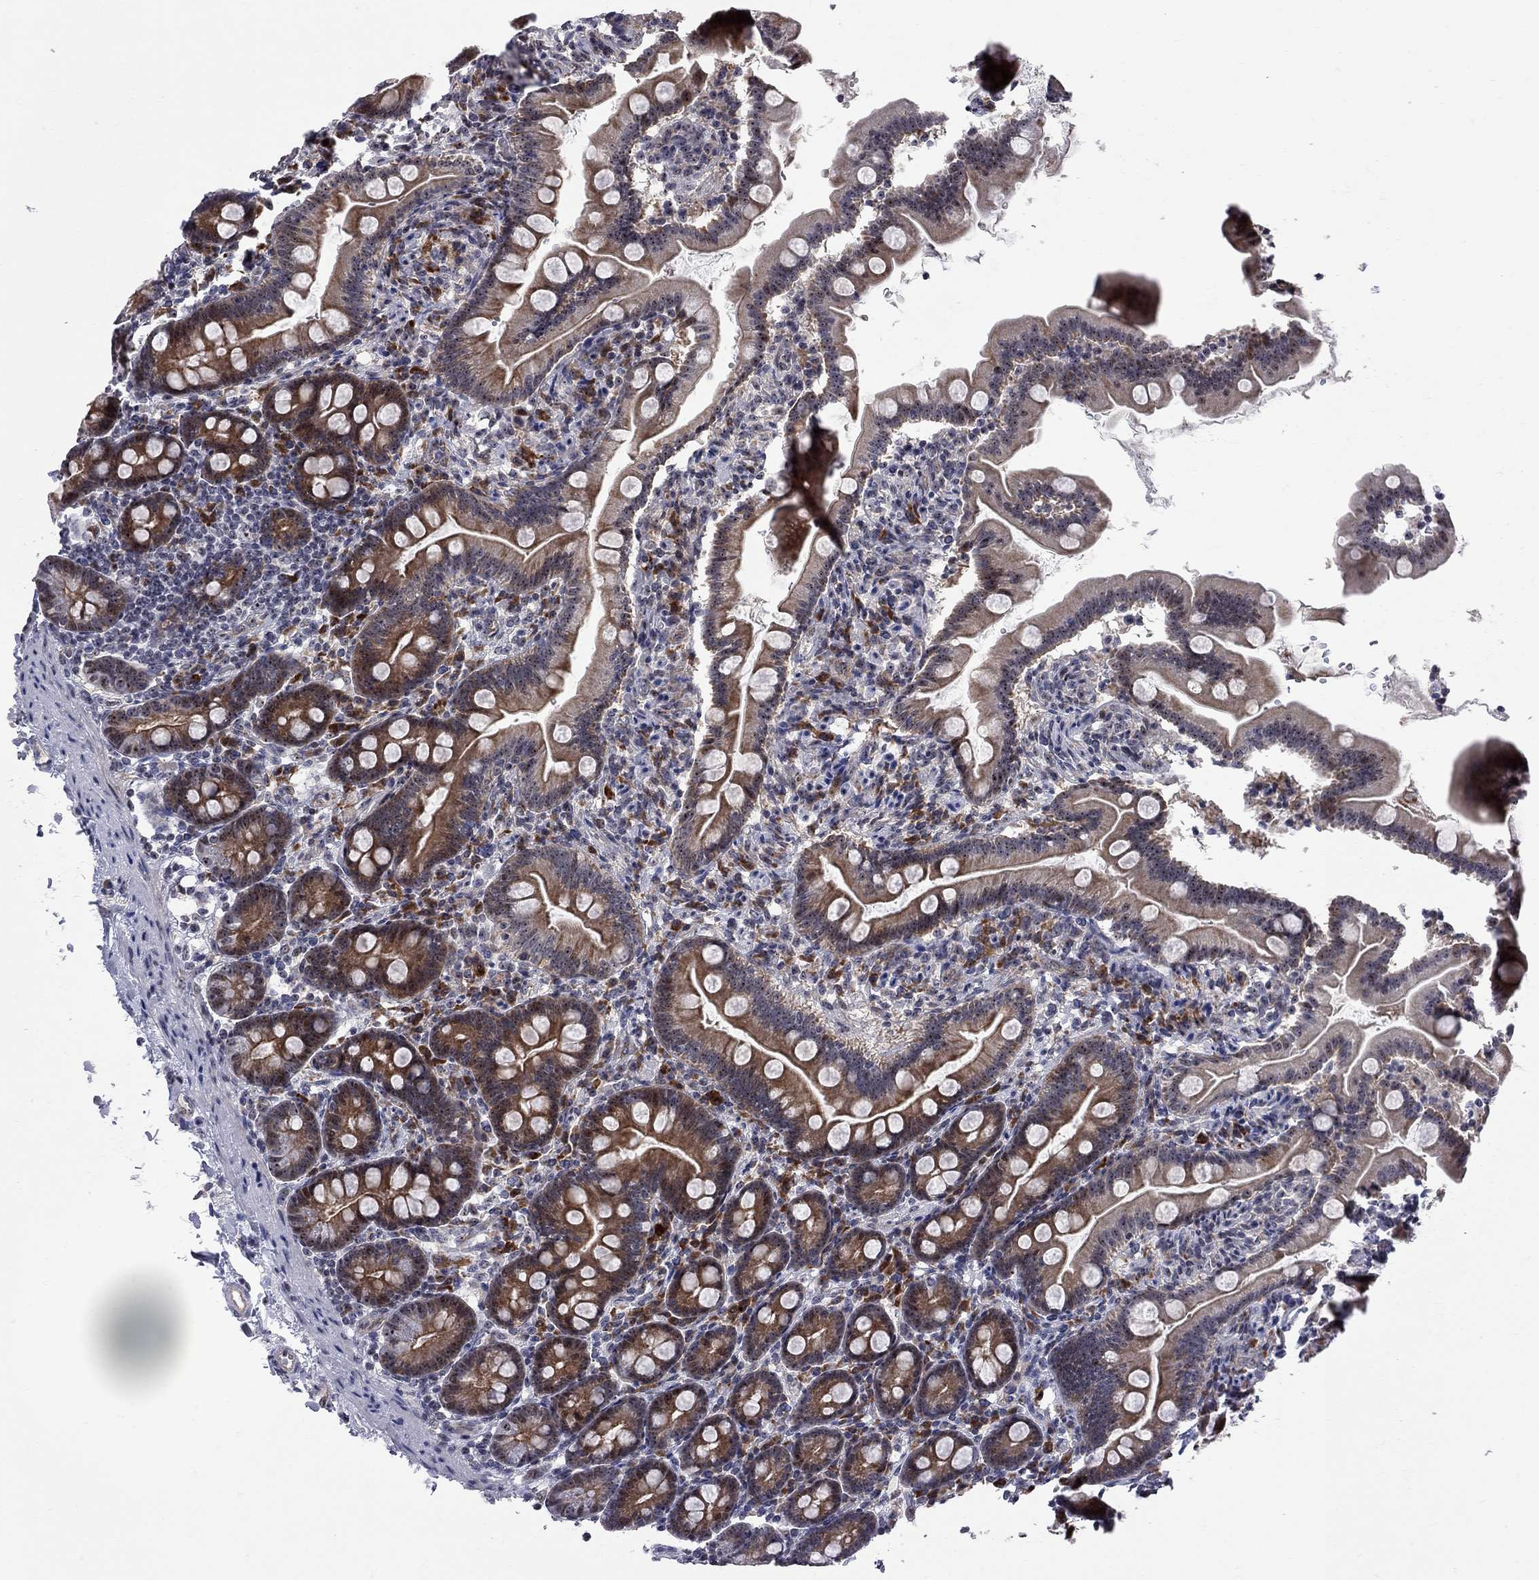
{"staining": {"intensity": "moderate", "quantity": "25%-75%", "location": "cytoplasmic/membranous"}, "tissue": "small intestine", "cell_type": "Glandular cells", "image_type": "normal", "snomed": [{"axis": "morphology", "description": "Normal tissue, NOS"}, {"axis": "topography", "description": "Small intestine"}], "caption": "Unremarkable small intestine reveals moderate cytoplasmic/membranous expression in approximately 25%-75% of glandular cells, visualized by immunohistochemistry.", "gene": "DHX33", "patient": {"sex": "female", "age": 44}}